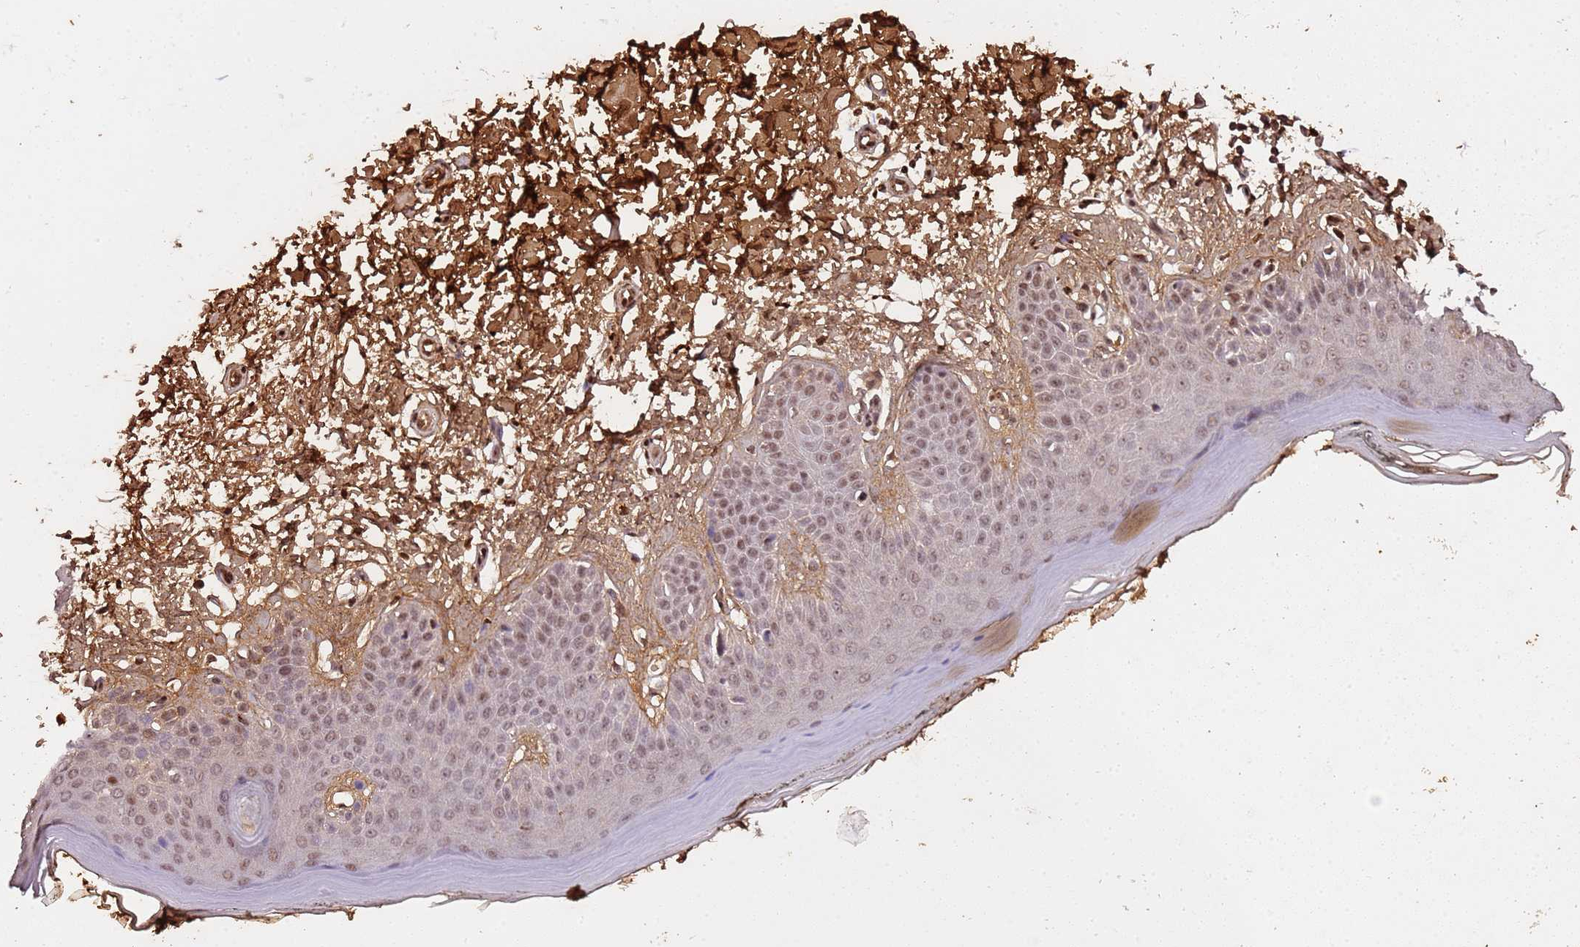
{"staining": {"intensity": "moderate", "quantity": ">75%", "location": "cytoplasmic/membranous,nuclear"}, "tissue": "skin", "cell_type": "Fibroblasts", "image_type": "normal", "snomed": [{"axis": "morphology", "description": "Normal tissue, NOS"}, {"axis": "topography", "description": "Skin"}], "caption": "IHC (DAB) staining of normal human skin reveals moderate cytoplasmic/membranous,nuclear protein staining in approximately >75% of fibroblasts.", "gene": "COL1A2", "patient": {"sex": "female", "age": 64}}